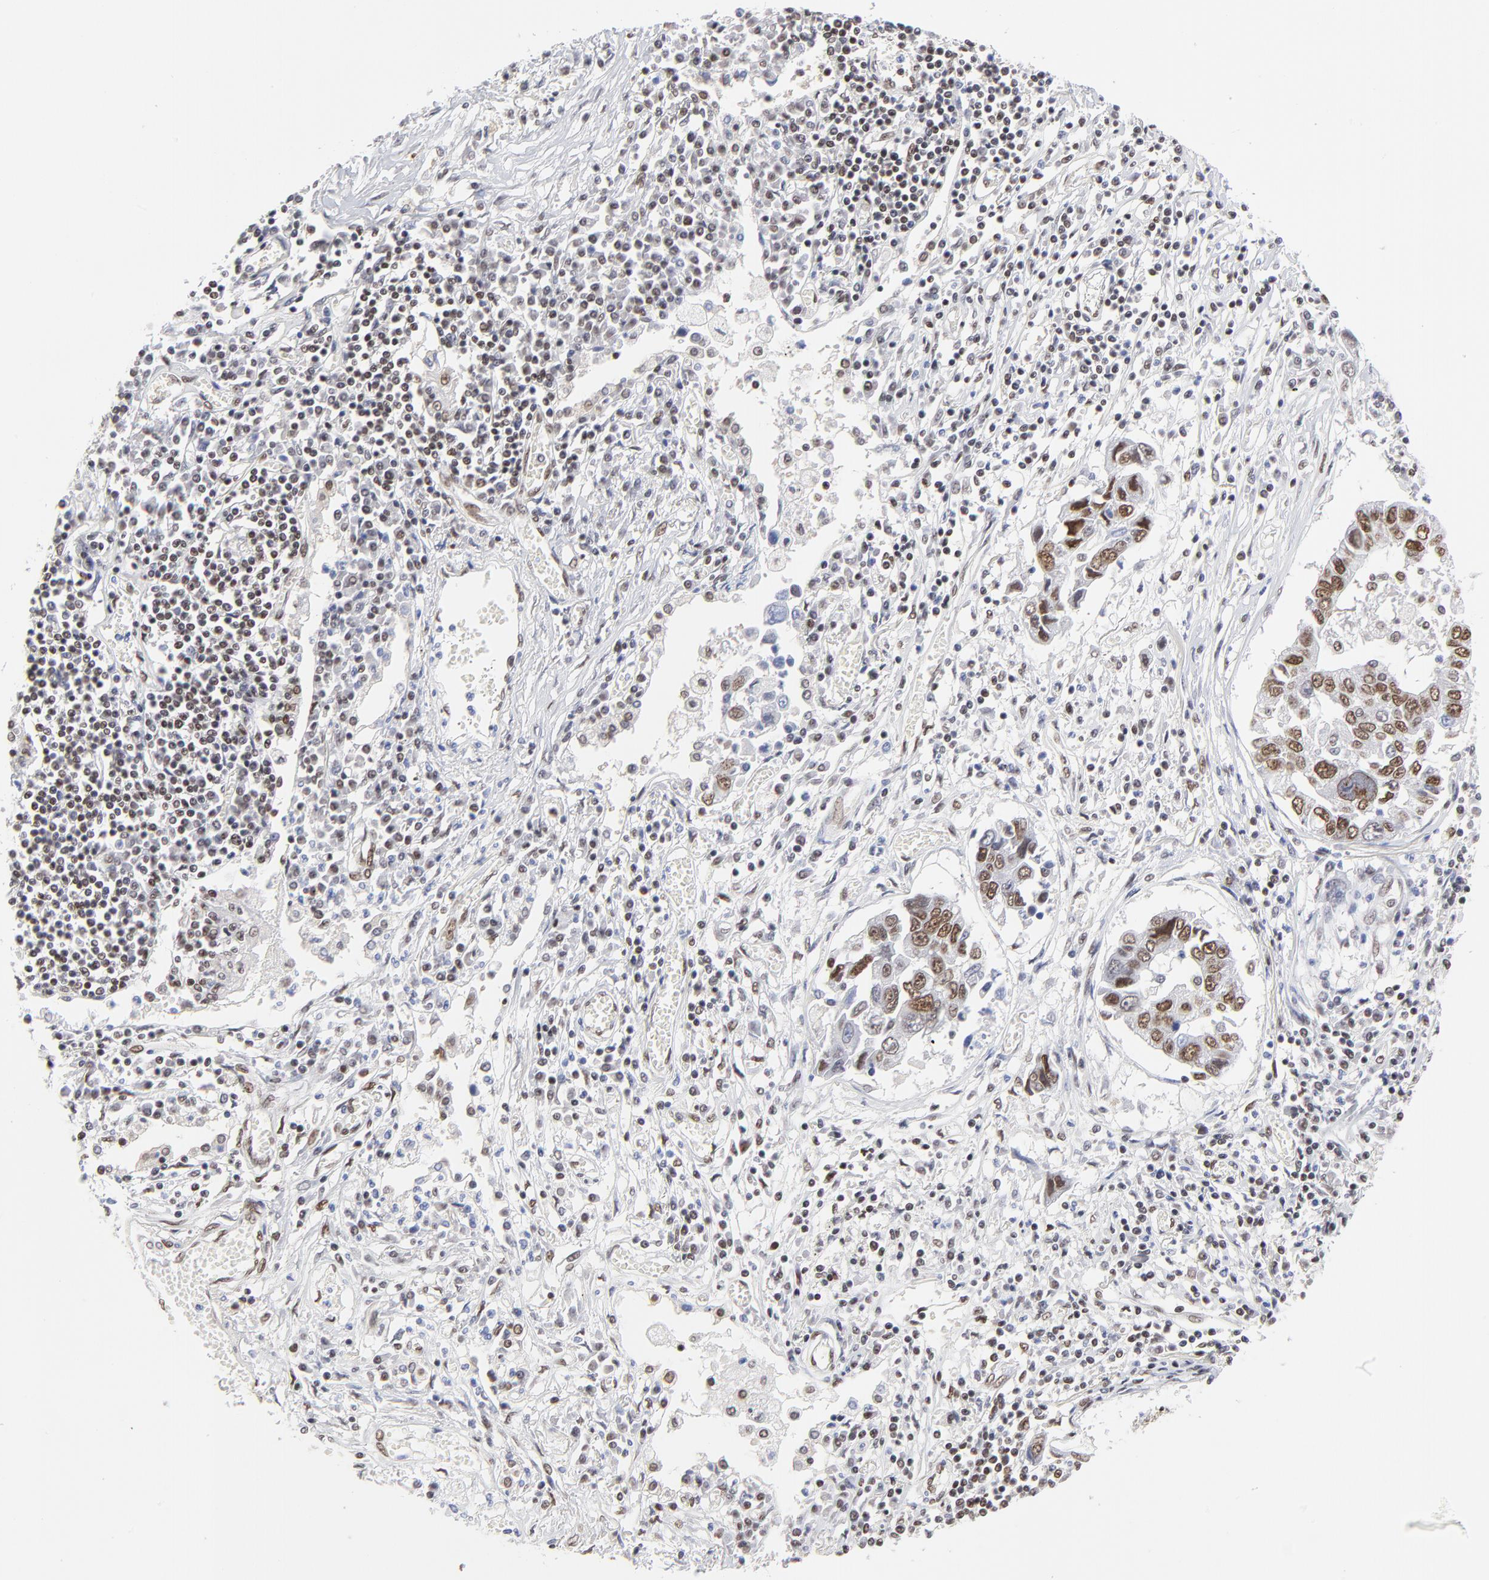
{"staining": {"intensity": "moderate", "quantity": ">75%", "location": "nuclear"}, "tissue": "lung cancer", "cell_type": "Tumor cells", "image_type": "cancer", "snomed": [{"axis": "morphology", "description": "Squamous cell carcinoma, NOS"}, {"axis": "topography", "description": "Lung"}], "caption": "Protein analysis of lung cancer (squamous cell carcinoma) tissue reveals moderate nuclear staining in about >75% of tumor cells.", "gene": "ZMYM3", "patient": {"sex": "male", "age": 71}}